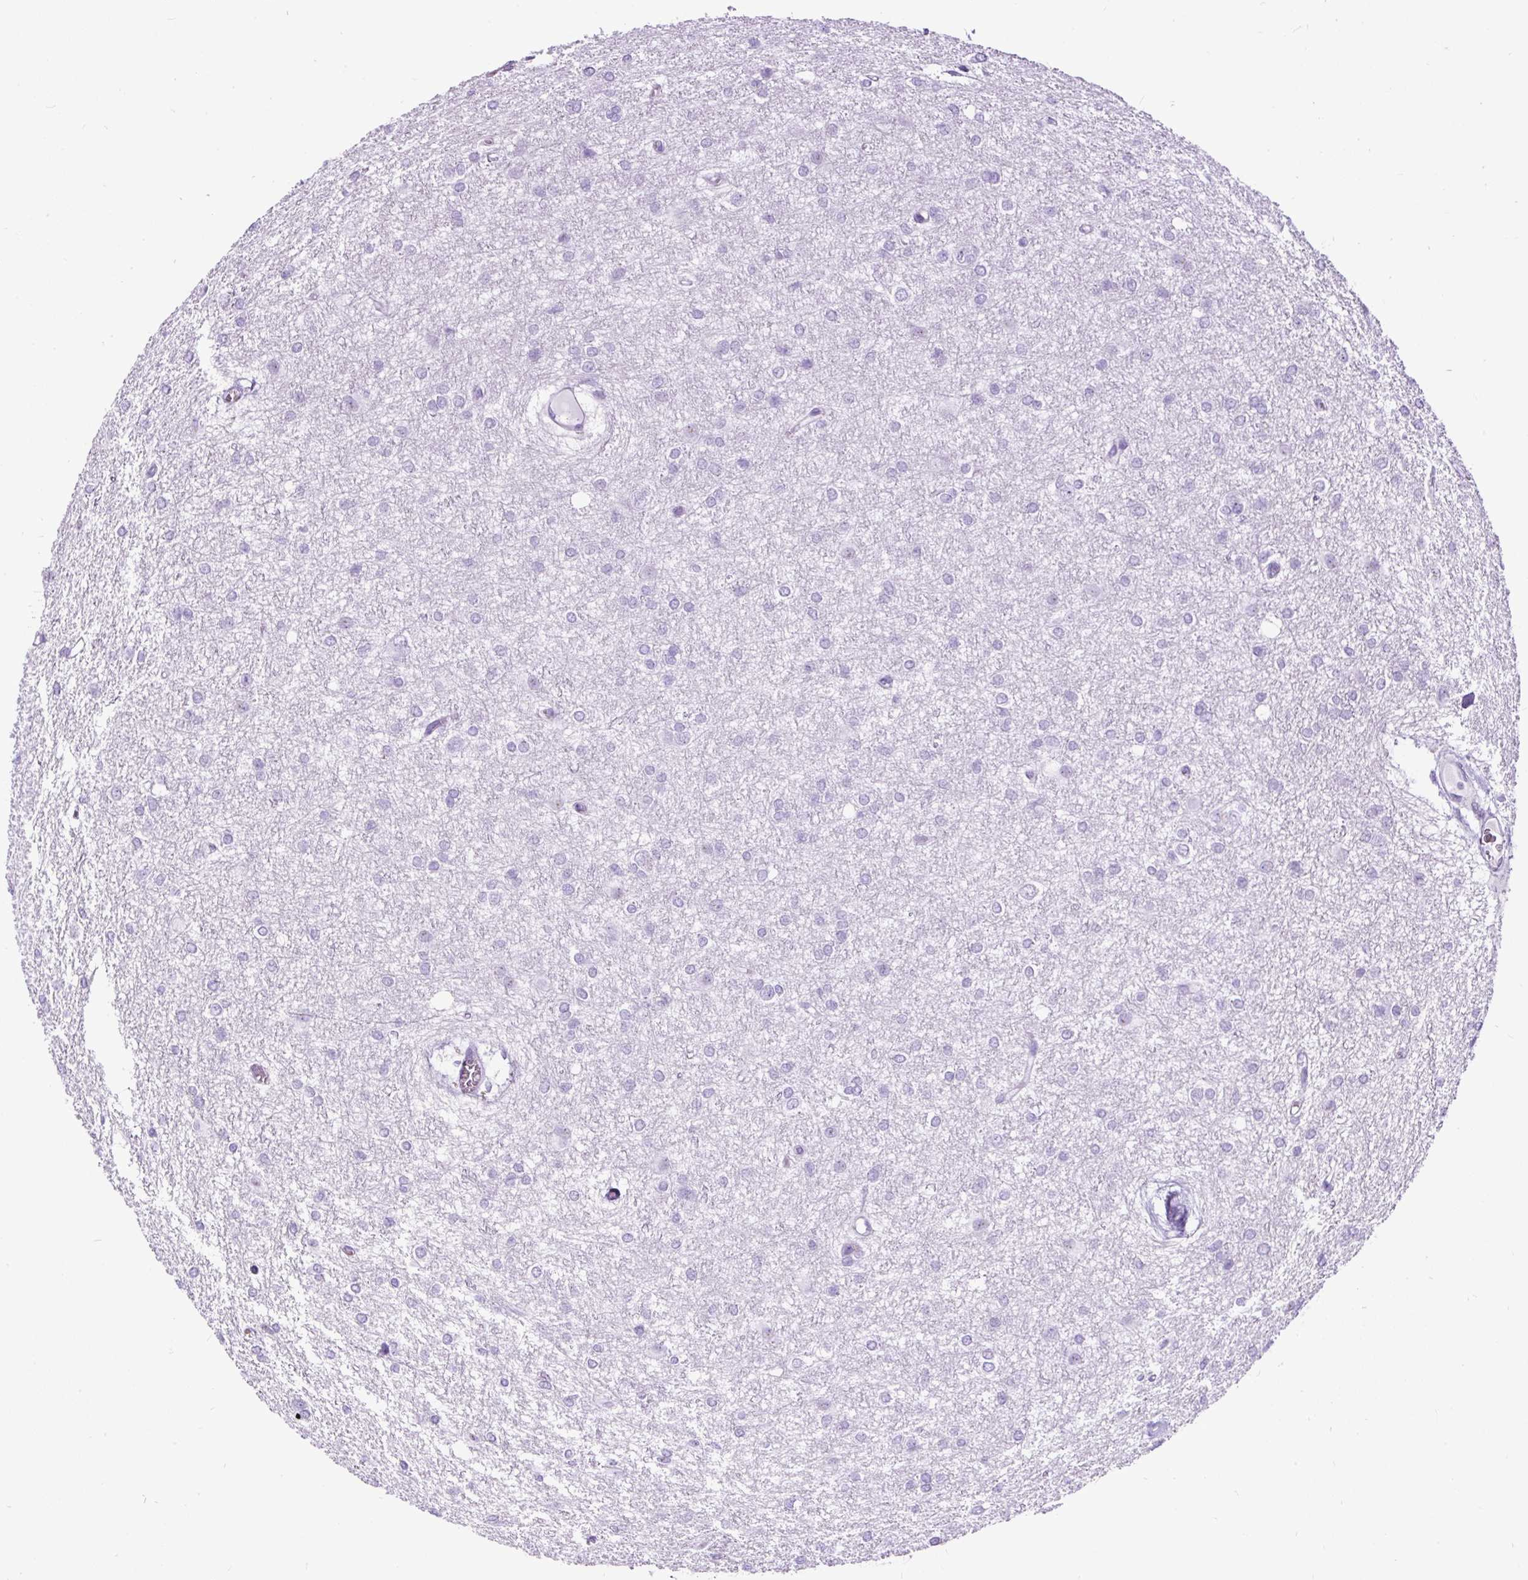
{"staining": {"intensity": "negative", "quantity": "none", "location": "none"}, "tissue": "glioma", "cell_type": "Tumor cells", "image_type": "cancer", "snomed": [{"axis": "morphology", "description": "Glioma, malignant, High grade"}, {"axis": "topography", "description": "Brain"}], "caption": "A high-resolution photomicrograph shows immunohistochemistry staining of high-grade glioma (malignant), which demonstrates no significant staining in tumor cells.", "gene": "CEL", "patient": {"sex": "female", "age": 50}}